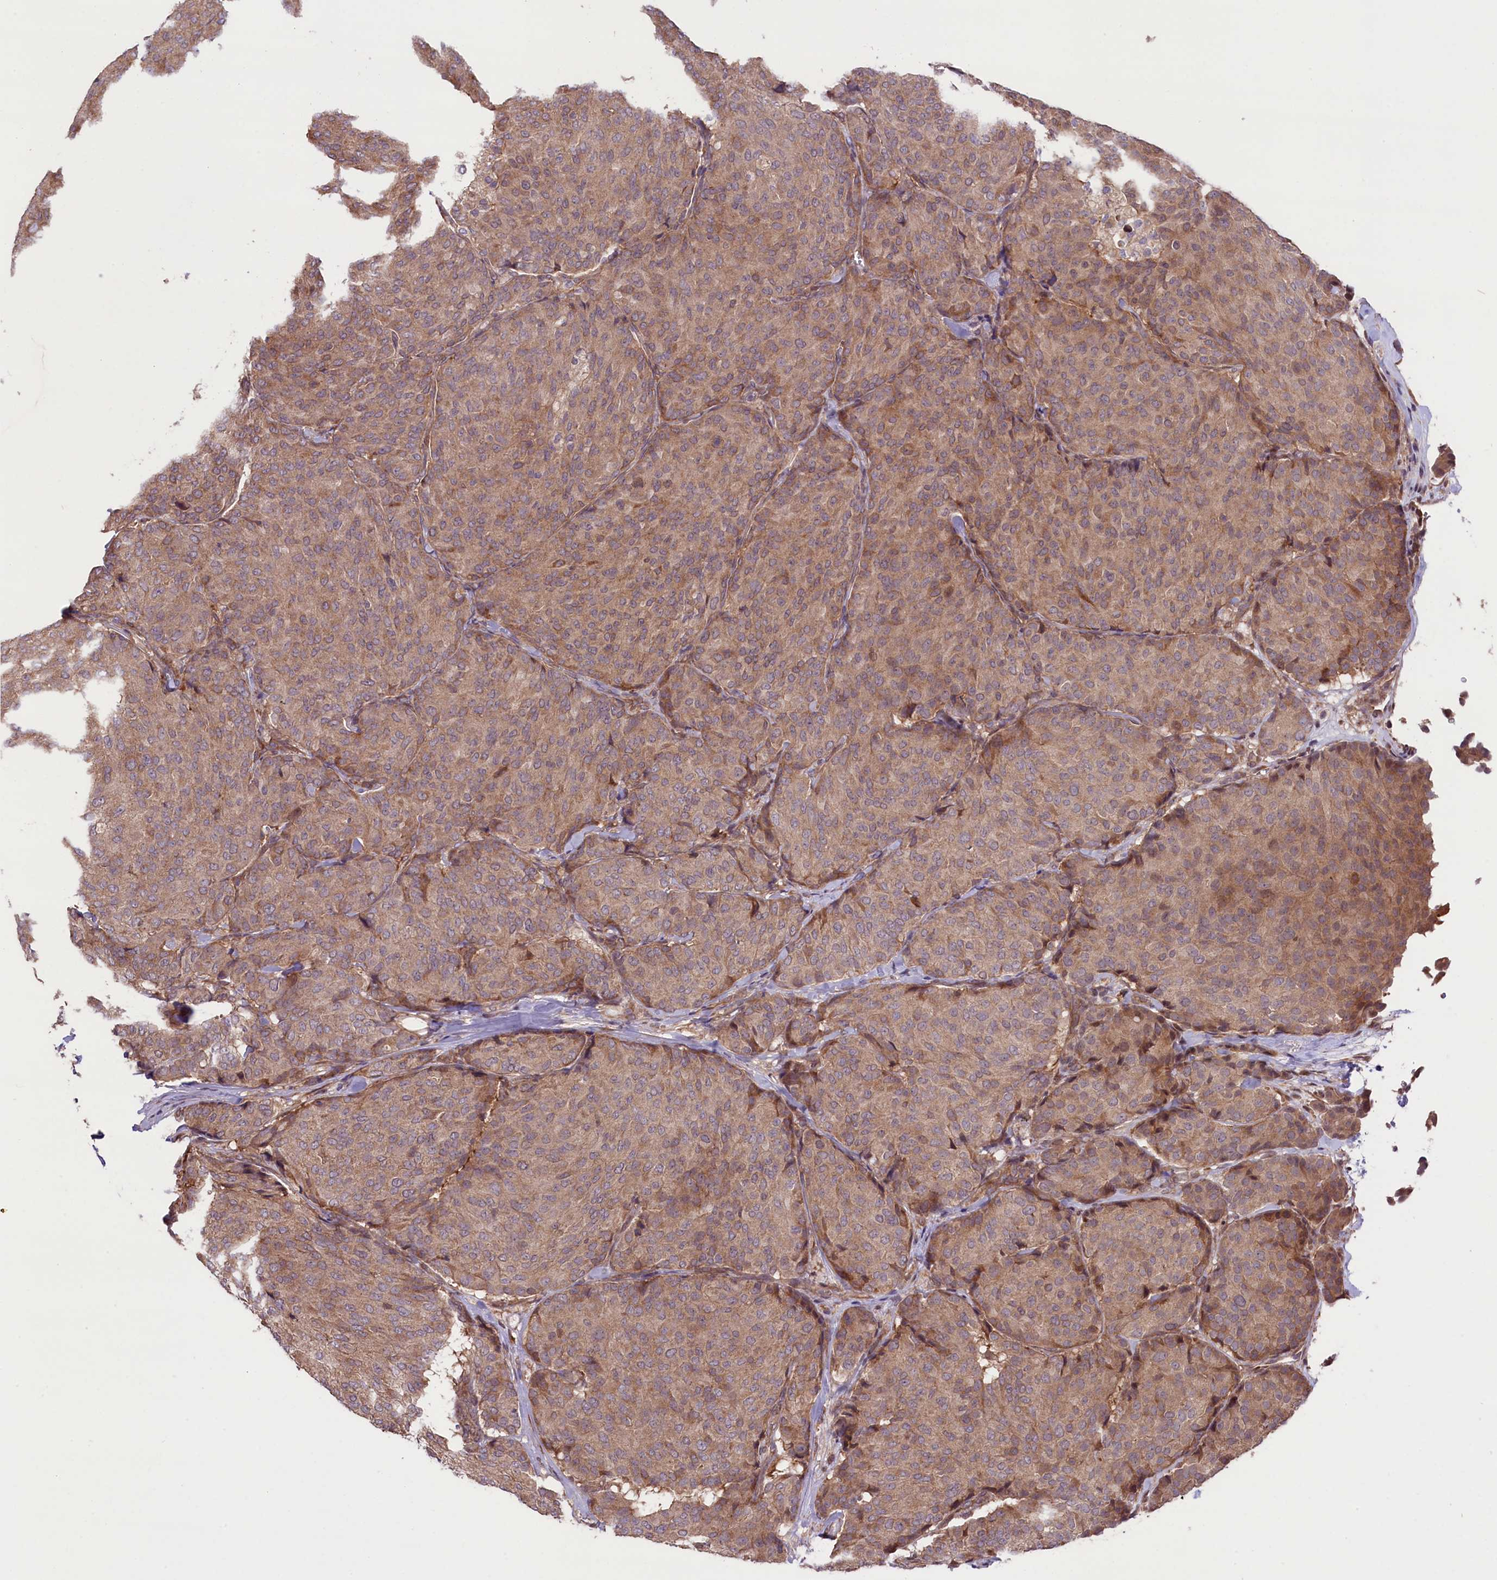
{"staining": {"intensity": "moderate", "quantity": ">75%", "location": "cytoplasmic/membranous"}, "tissue": "breast cancer", "cell_type": "Tumor cells", "image_type": "cancer", "snomed": [{"axis": "morphology", "description": "Duct carcinoma"}, {"axis": "topography", "description": "Breast"}], "caption": "Breast cancer (infiltrating ductal carcinoma) stained for a protein (brown) reveals moderate cytoplasmic/membranous positive positivity in about >75% of tumor cells.", "gene": "HDAC5", "patient": {"sex": "female", "age": 75}}